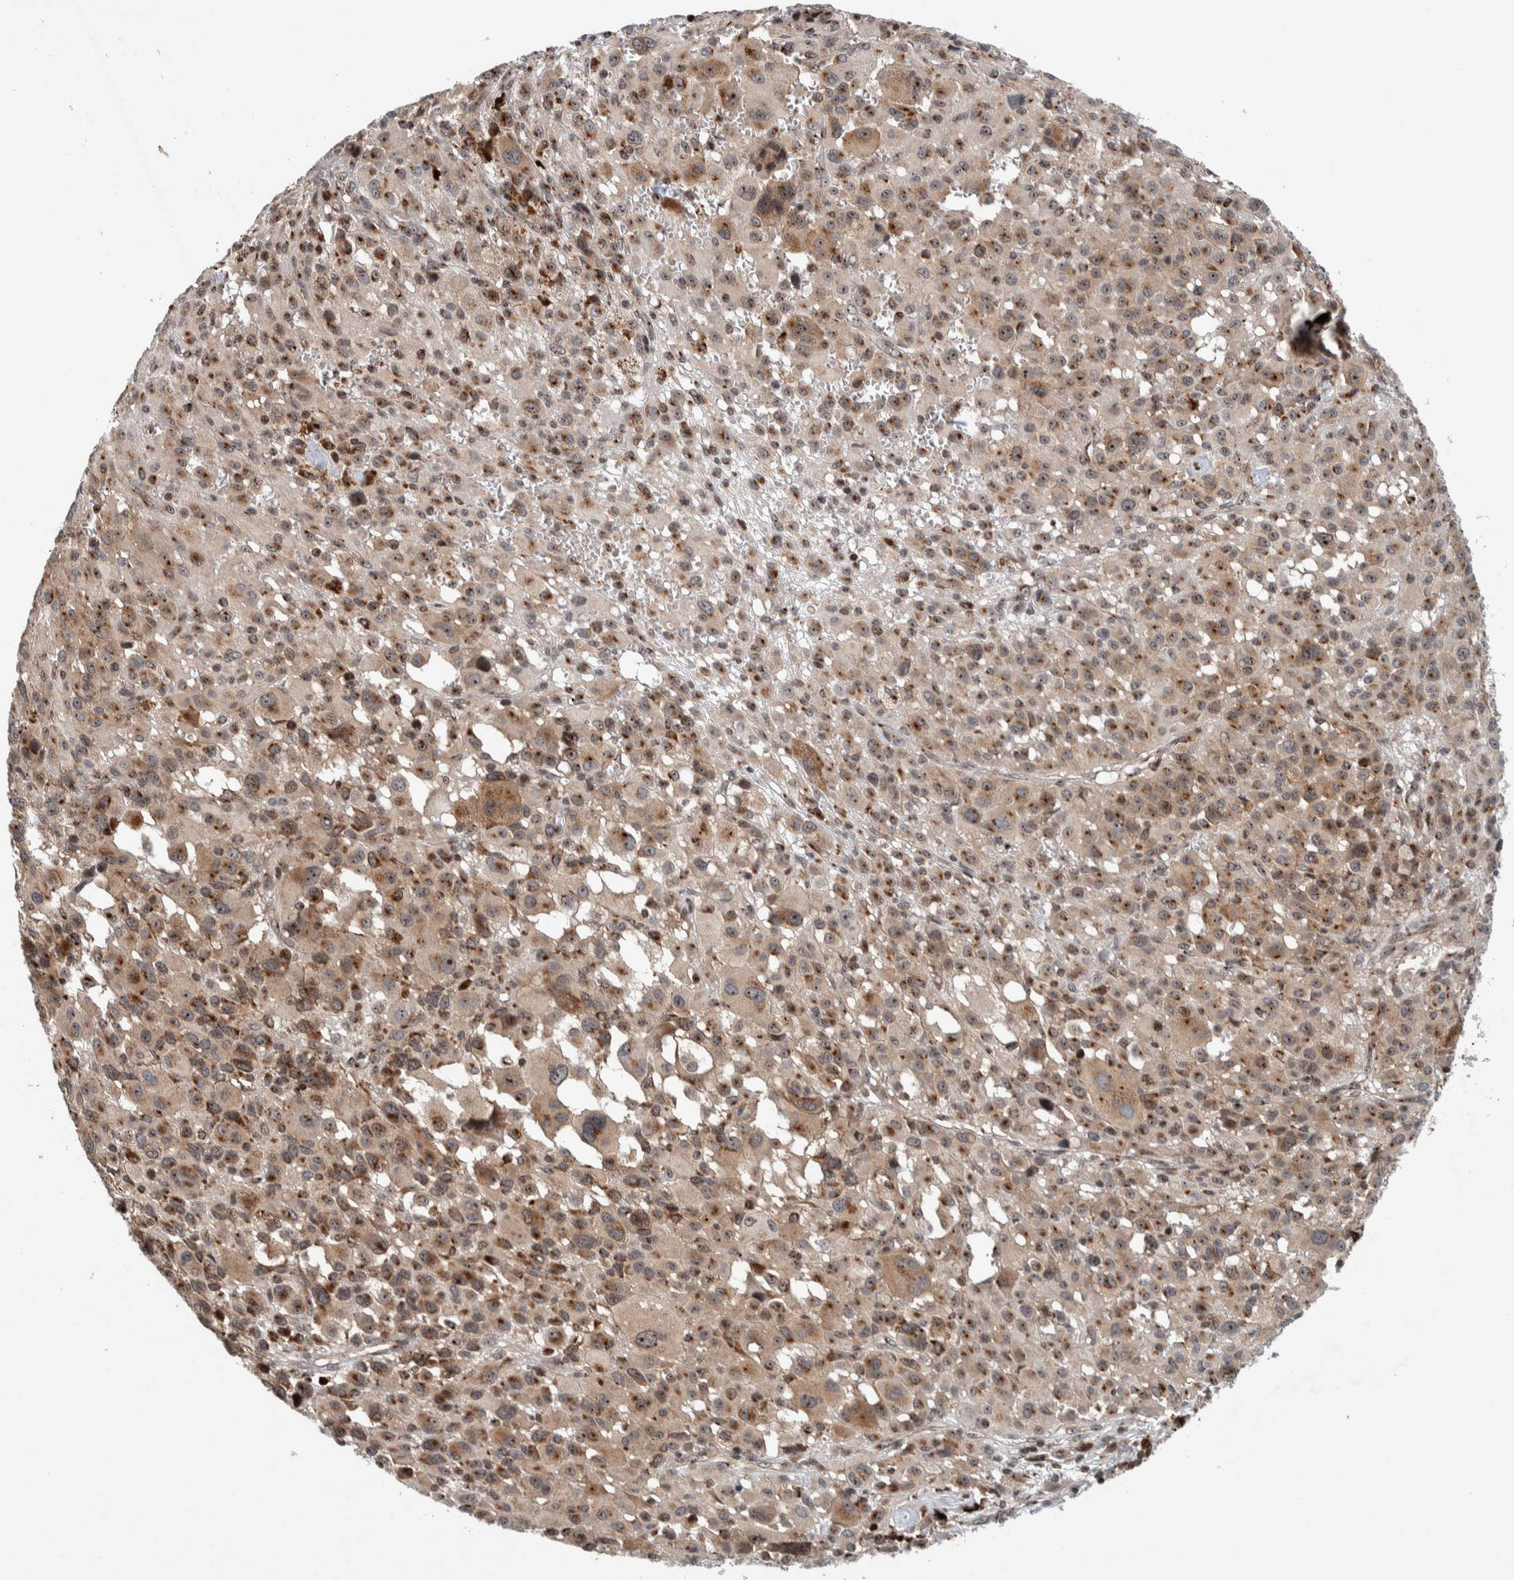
{"staining": {"intensity": "moderate", "quantity": ">75%", "location": "cytoplasmic/membranous,nuclear"}, "tissue": "melanoma", "cell_type": "Tumor cells", "image_type": "cancer", "snomed": [{"axis": "morphology", "description": "Malignant melanoma, Metastatic site"}, {"axis": "topography", "description": "Skin"}], "caption": "Moderate cytoplasmic/membranous and nuclear protein expression is appreciated in about >75% of tumor cells in malignant melanoma (metastatic site).", "gene": "CCDC182", "patient": {"sex": "female", "age": 74}}